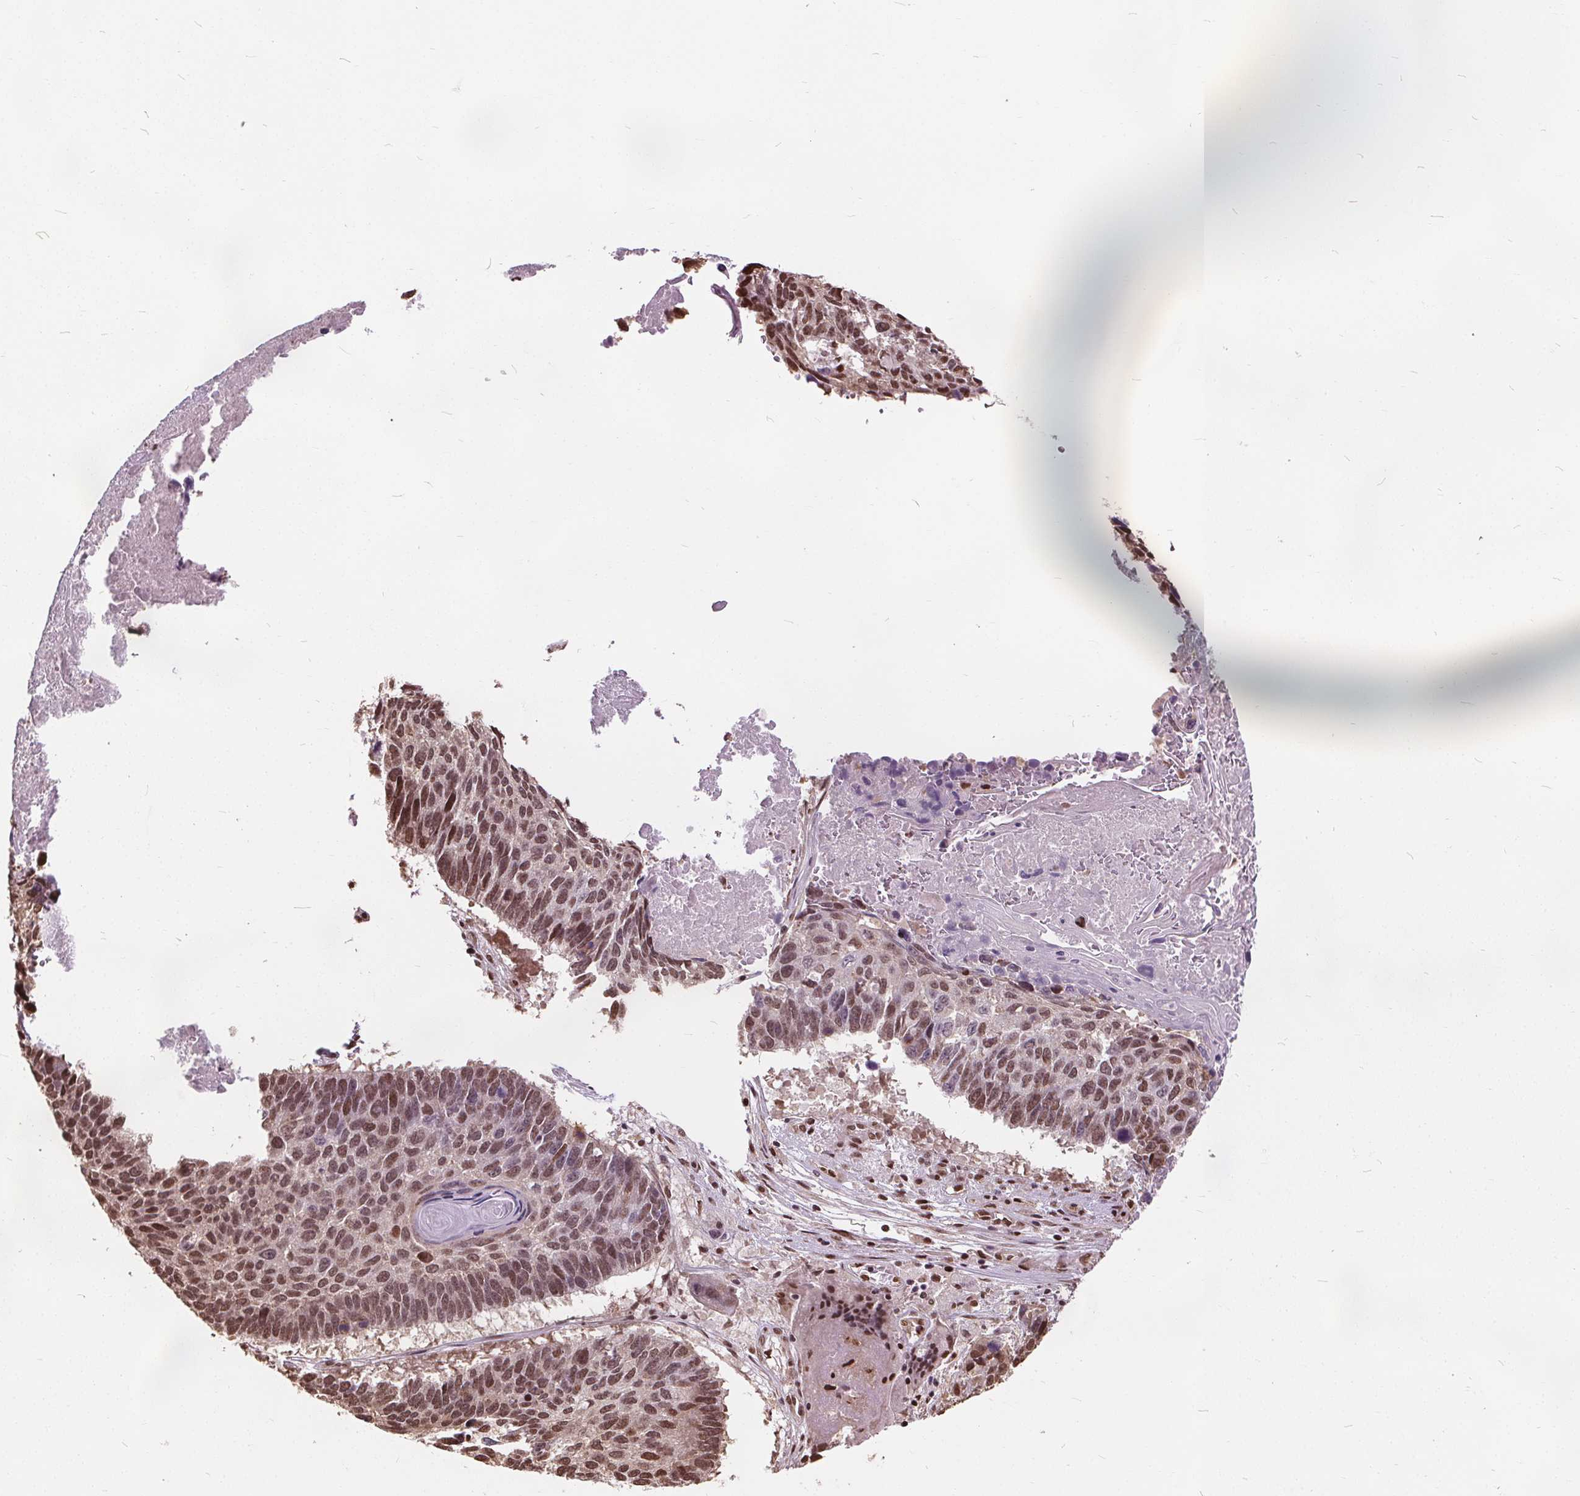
{"staining": {"intensity": "moderate", "quantity": ">75%", "location": "nuclear"}, "tissue": "lung cancer", "cell_type": "Tumor cells", "image_type": "cancer", "snomed": [{"axis": "morphology", "description": "Squamous cell carcinoma, NOS"}, {"axis": "topography", "description": "Lung"}], "caption": "Immunohistochemistry (IHC) photomicrograph of neoplastic tissue: lung cancer (squamous cell carcinoma) stained using immunohistochemistry displays medium levels of moderate protein expression localized specifically in the nuclear of tumor cells, appearing as a nuclear brown color.", "gene": "ISLR2", "patient": {"sex": "male", "age": 73}}